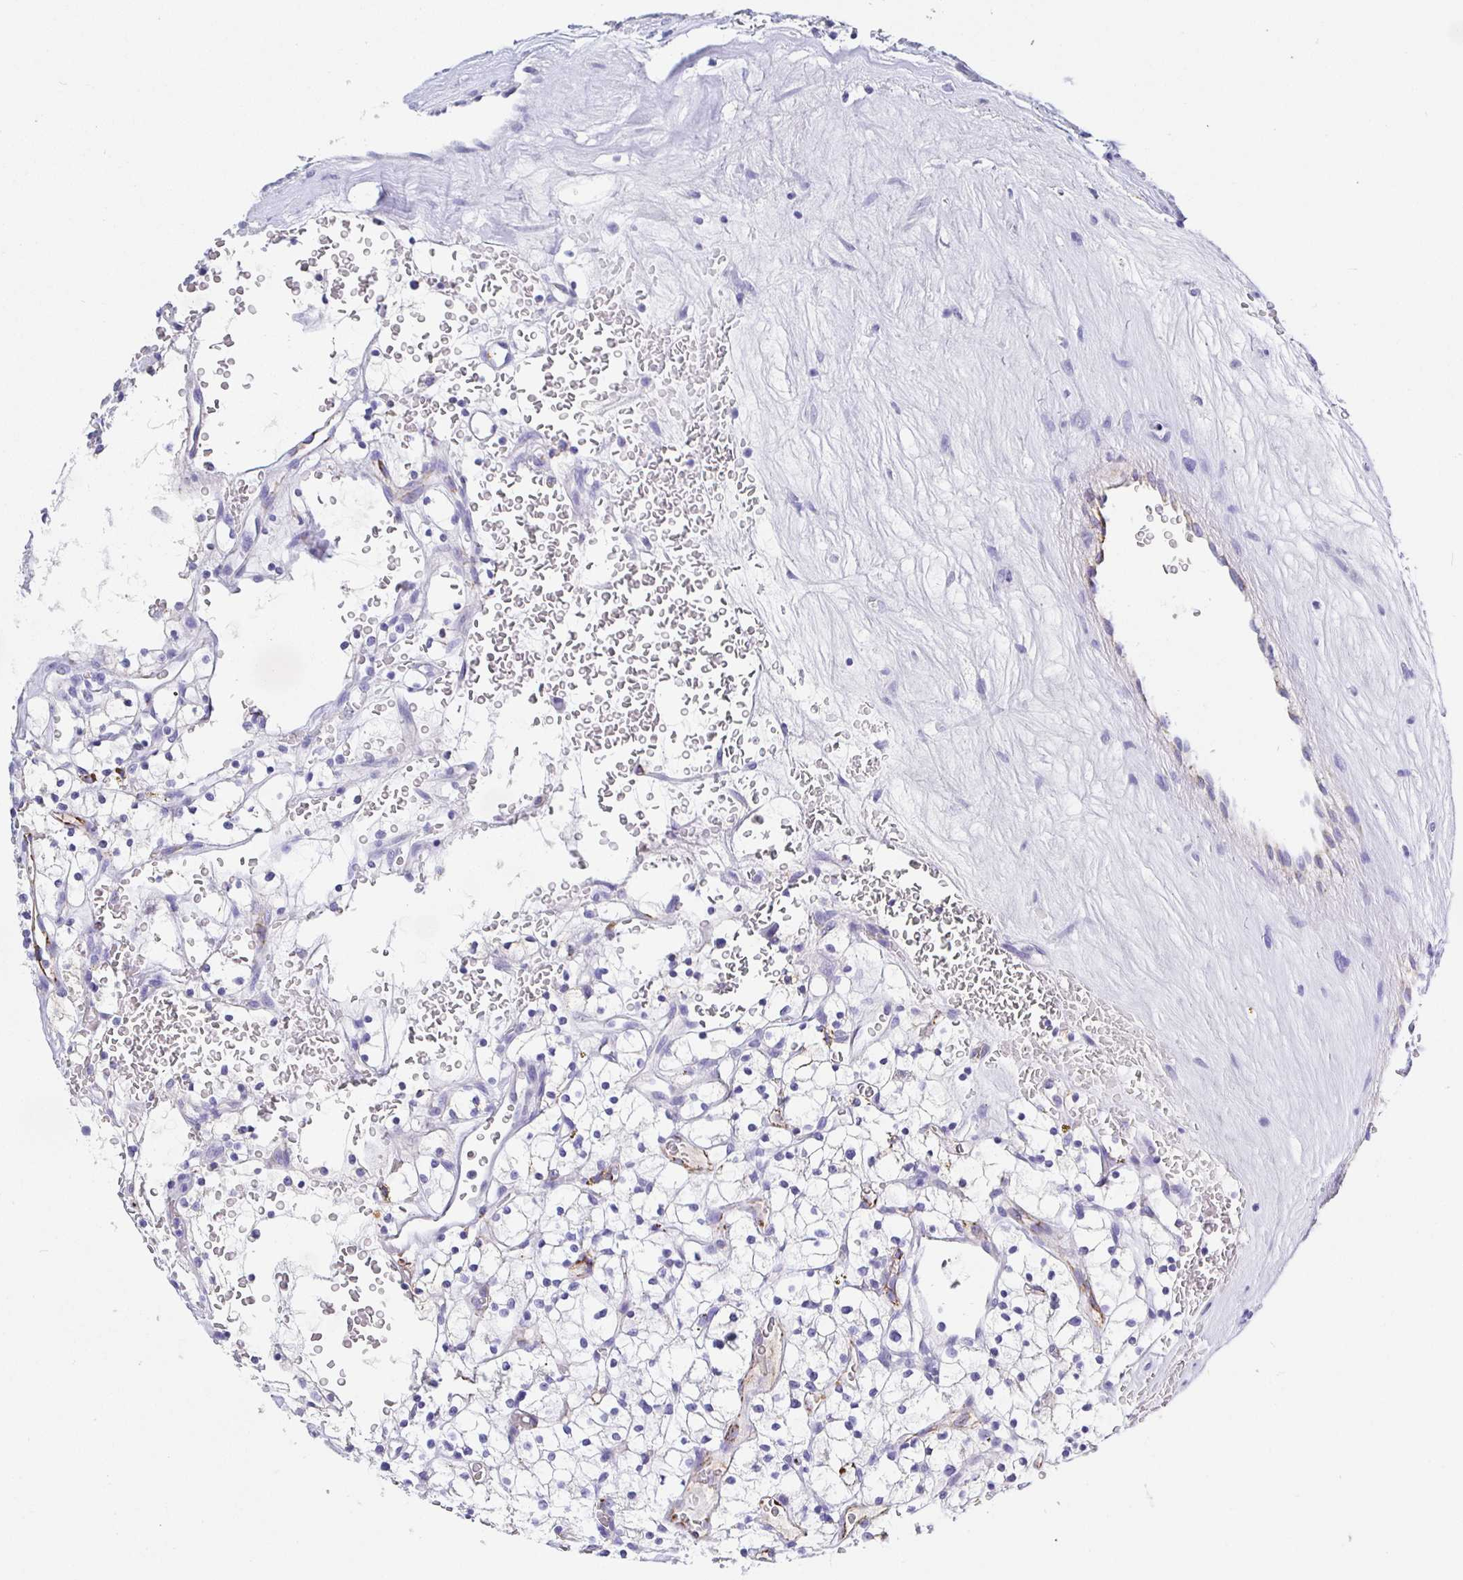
{"staining": {"intensity": "negative", "quantity": "none", "location": "none"}, "tissue": "renal cancer", "cell_type": "Tumor cells", "image_type": "cancer", "snomed": [{"axis": "morphology", "description": "Adenocarcinoma, NOS"}, {"axis": "topography", "description": "Kidney"}], "caption": "Immunohistochemical staining of human renal cancer (adenocarcinoma) exhibits no significant positivity in tumor cells. (Immunohistochemistry, brightfield microscopy, high magnification).", "gene": "MAOA", "patient": {"sex": "female", "age": 64}}